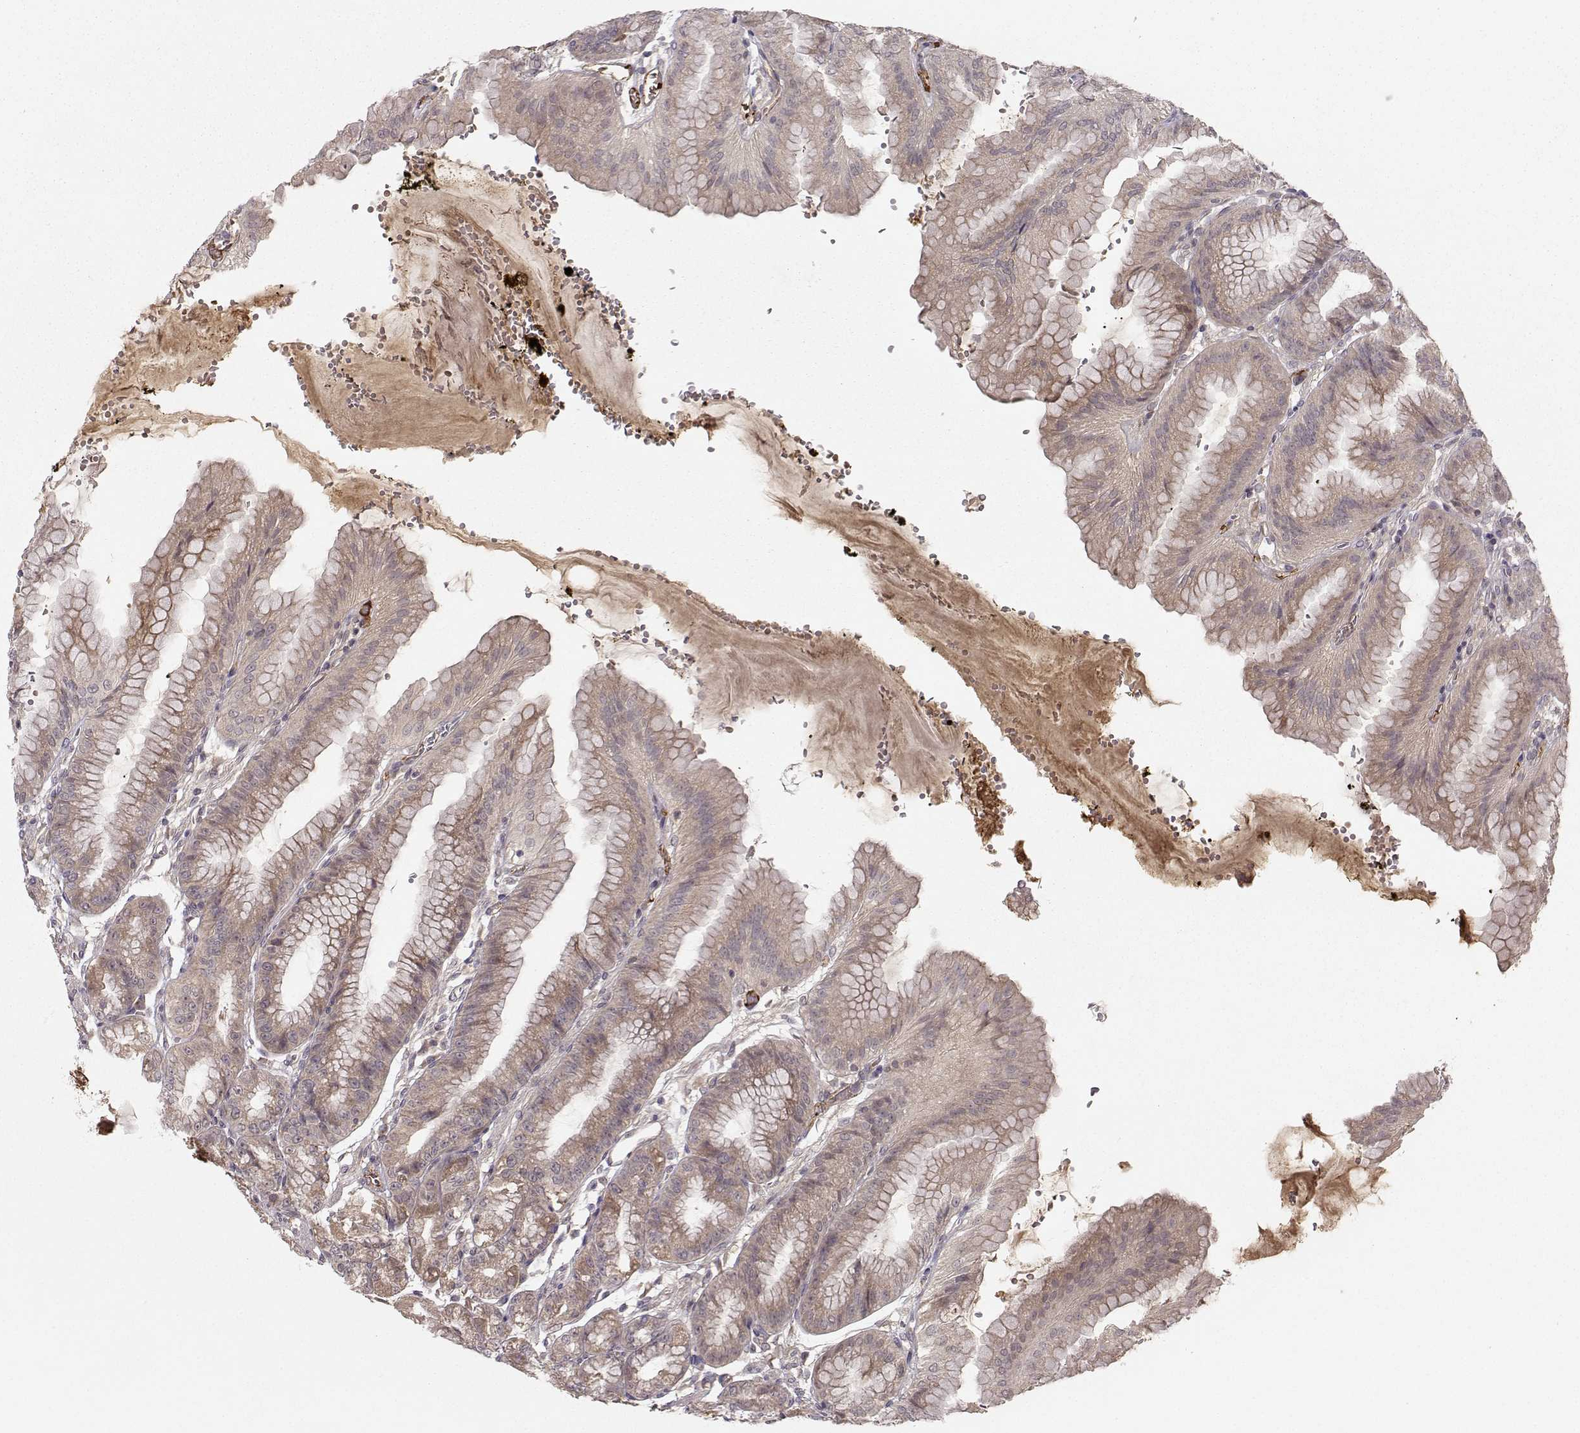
{"staining": {"intensity": "moderate", "quantity": "25%-75%", "location": "cytoplasmic/membranous"}, "tissue": "stomach", "cell_type": "Glandular cells", "image_type": "normal", "snomed": [{"axis": "morphology", "description": "Normal tissue, NOS"}, {"axis": "topography", "description": "Stomach, lower"}], "caption": "Approximately 25%-75% of glandular cells in benign stomach demonstrate moderate cytoplasmic/membranous protein expression as visualized by brown immunohistochemical staining.", "gene": "WNT6", "patient": {"sex": "male", "age": 71}}